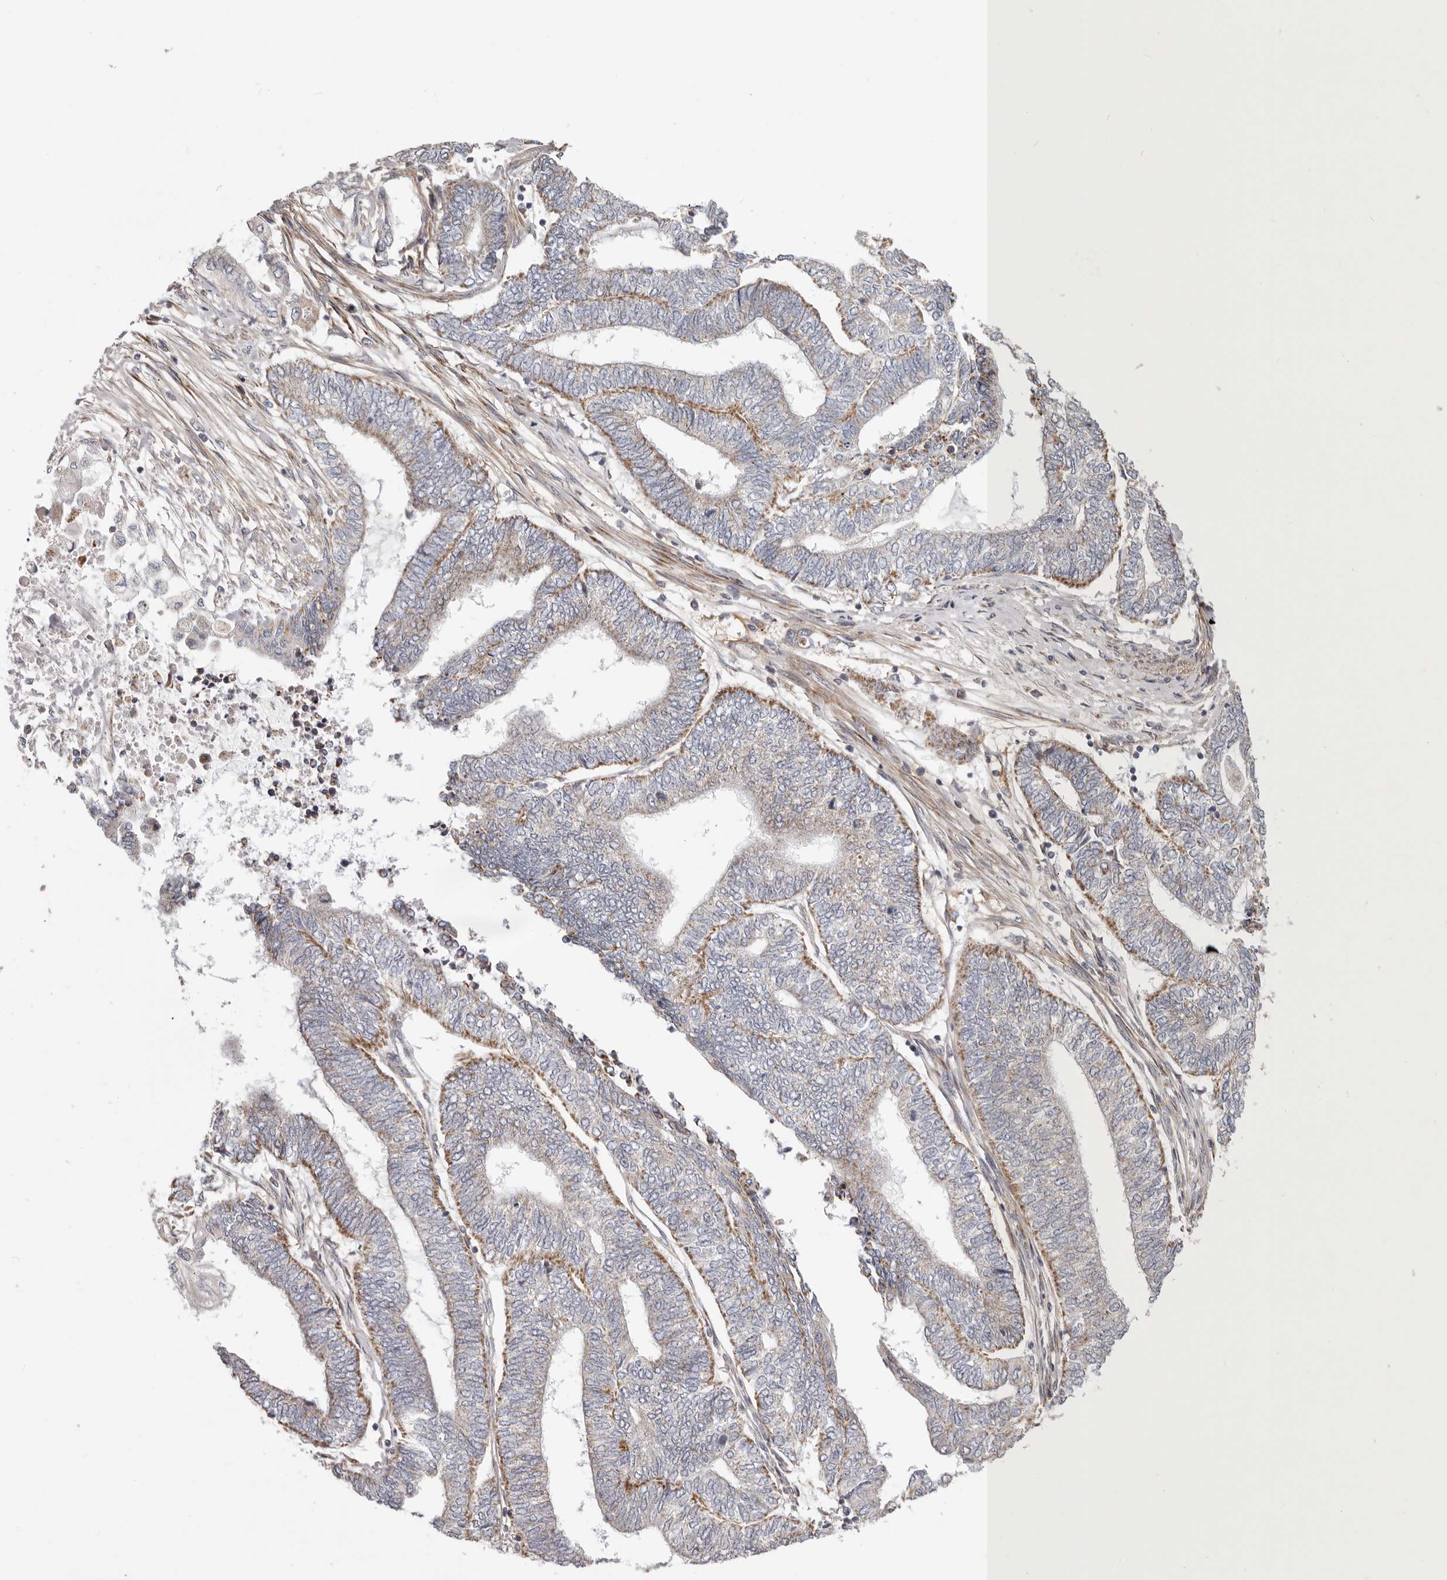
{"staining": {"intensity": "moderate", "quantity": "<25%", "location": "cytoplasmic/membranous"}, "tissue": "endometrial cancer", "cell_type": "Tumor cells", "image_type": "cancer", "snomed": [{"axis": "morphology", "description": "Adenocarcinoma, NOS"}, {"axis": "topography", "description": "Uterus"}, {"axis": "topography", "description": "Endometrium"}], "caption": "Immunohistochemistry image of human endometrial adenocarcinoma stained for a protein (brown), which exhibits low levels of moderate cytoplasmic/membranous positivity in about <25% of tumor cells.", "gene": "MRPS10", "patient": {"sex": "female", "age": 70}}